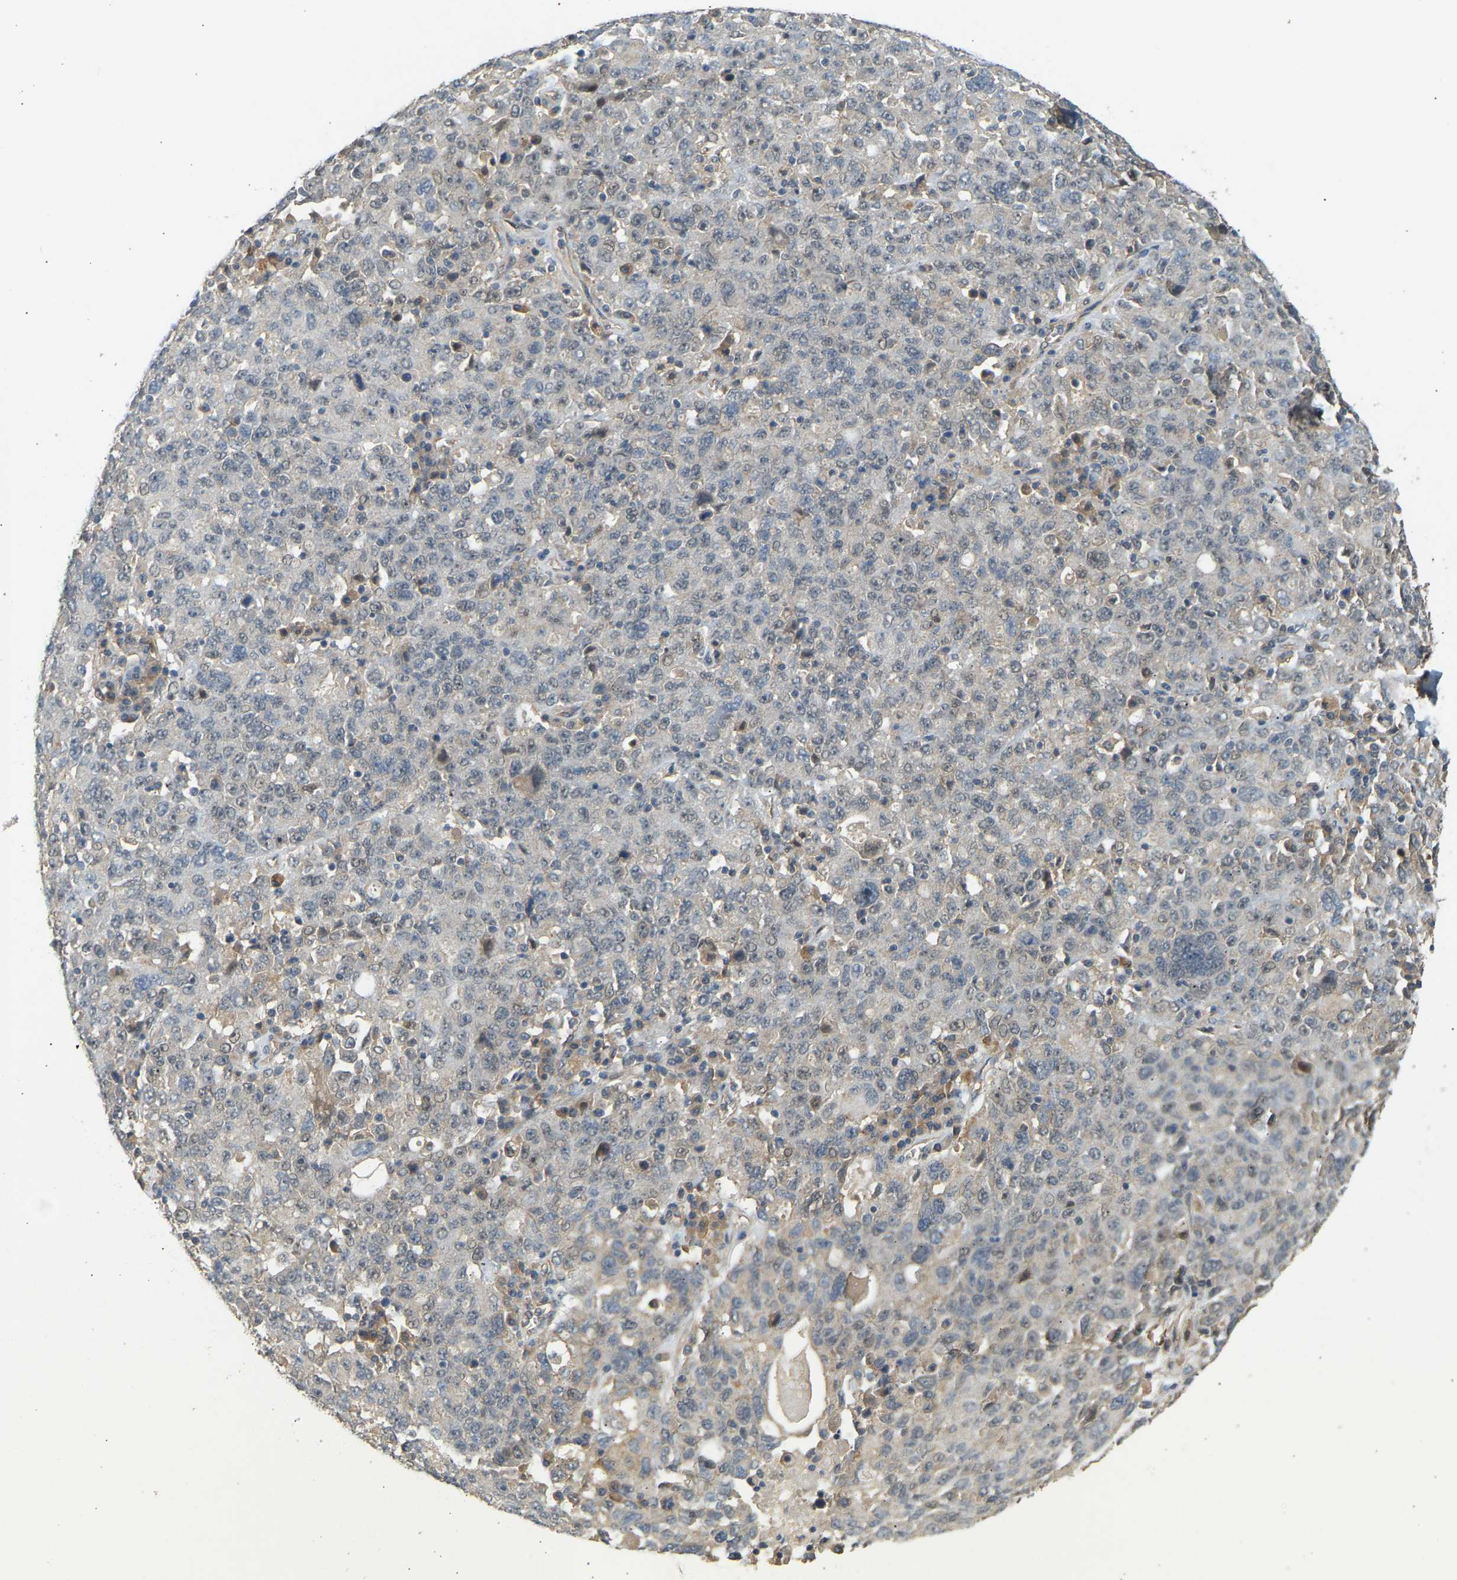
{"staining": {"intensity": "negative", "quantity": "none", "location": "none"}, "tissue": "ovarian cancer", "cell_type": "Tumor cells", "image_type": "cancer", "snomed": [{"axis": "morphology", "description": "Carcinoma, endometroid"}, {"axis": "topography", "description": "Ovary"}], "caption": "Histopathology image shows no protein expression in tumor cells of ovarian cancer (endometroid carcinoma) tissue.", "gene": "RGL1", "patient": {"sex": "female", "age": 62}}